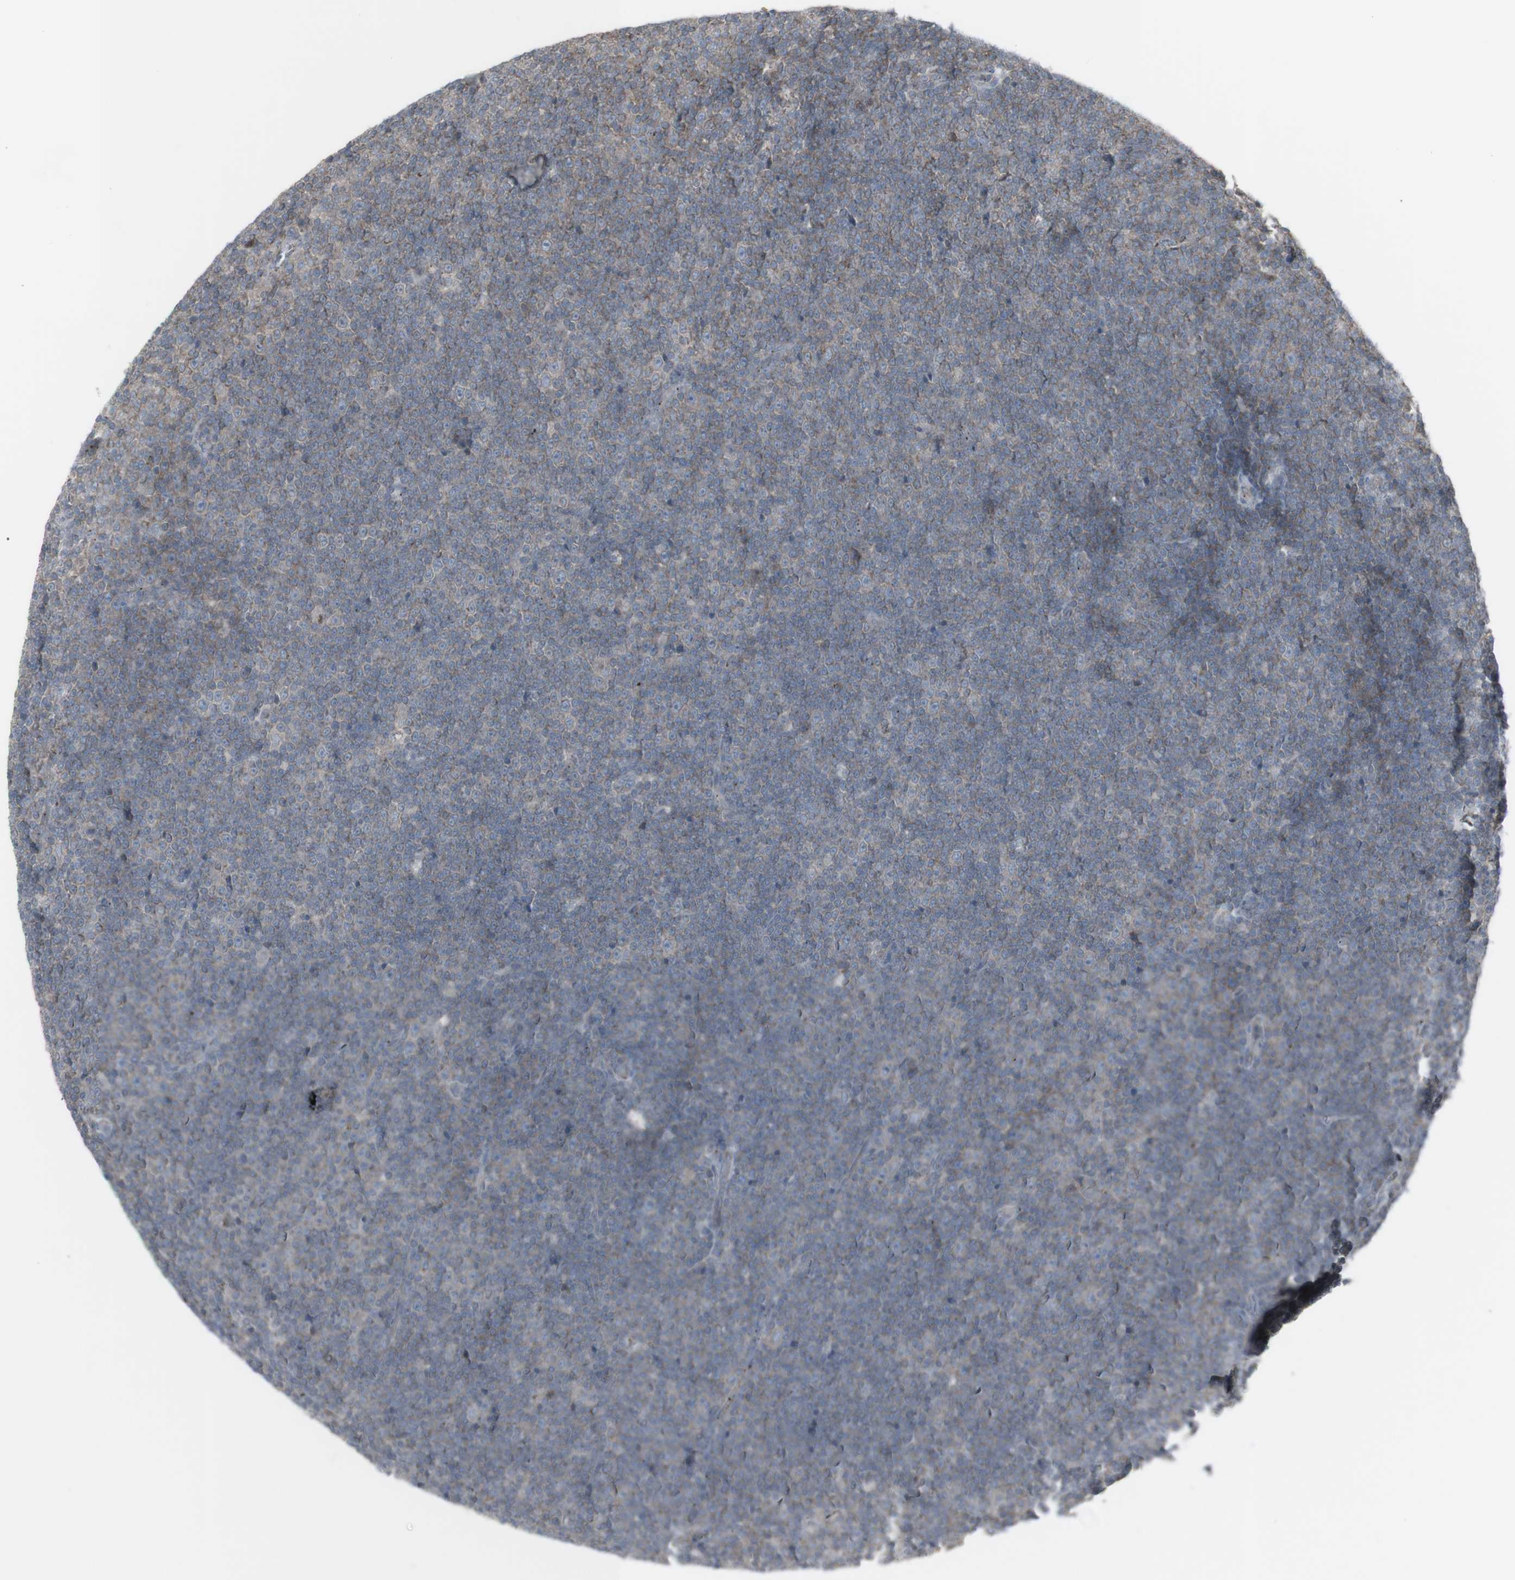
{"staining": {"intensity": "negative", "quantity": "none", "location": "none"}, "tissue": "lymphoma", "cell_type": "Tumor cells", "image_type": "cancer", "snomed": [{"axis": "morphology", "description": "Malignant lymphoma, non-Hodgkin's type, Low grade"}, {"axis": "topography", "description": "Lymph node"}], "caption": "Photomicrograph shows no protein expression in tumor cells of lymphoma tissue. (Brightfield microscopy of DAB IHC at high magnification).", "gene": "GALNT6", "patient": {"sex": "female", "age": 67}}